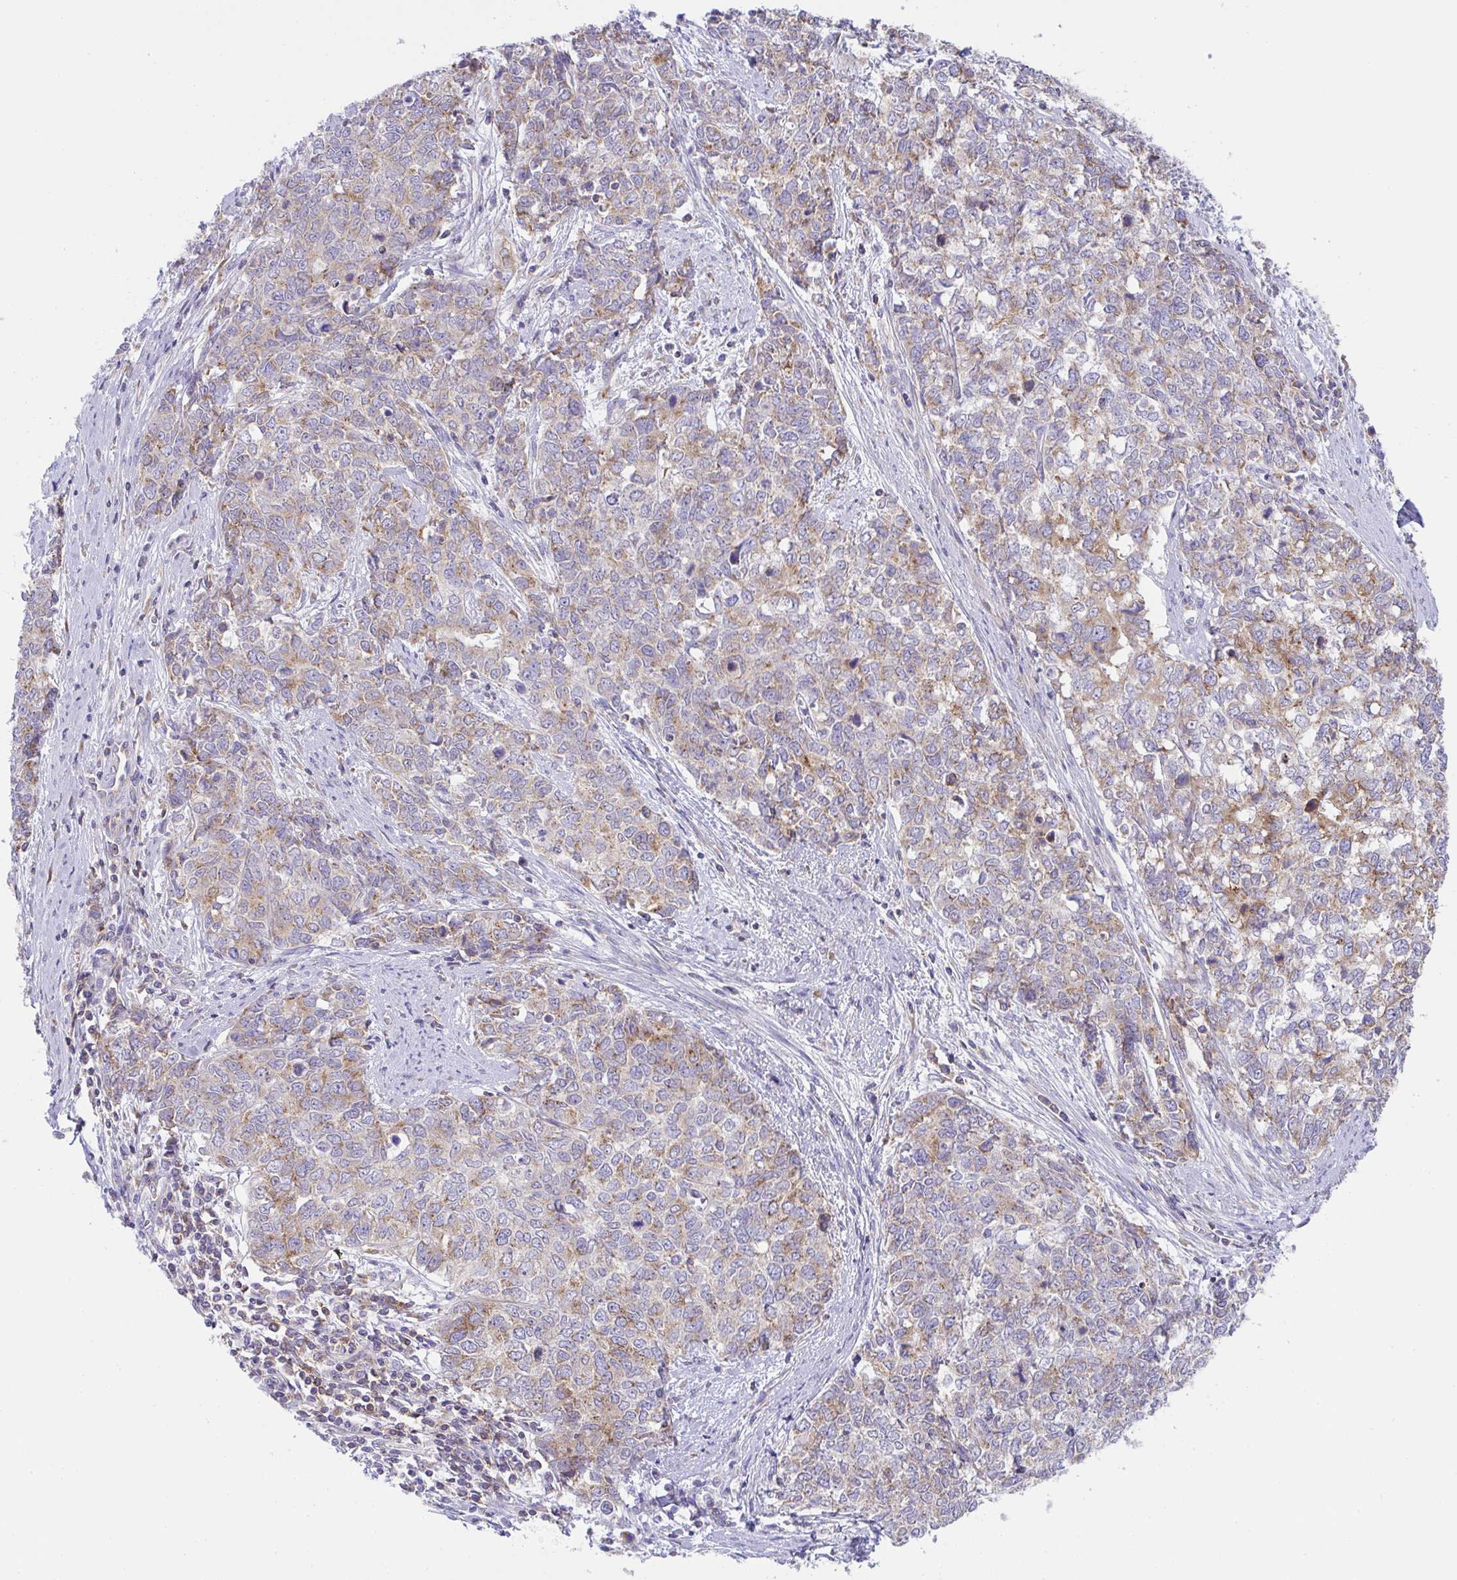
{"staining": {"intensity": "moderate", "quantity": ">75%", "location": "cytoplasmic/membranous"}, "tissue": "cervical cancer", "cell_type": "Tumor cells", "image_type": "cancer", "snomed": [{"axis": "morphology", "description": "Adenocarcinoma, NOS"}, {"axis": "topography", "description": "Cervix"}], "caption": "An image of cervical adenocarcinoma stained for a protein demonstrates moderate cytoplasmic/membranous brown staining in tumor cells.", "gene": "MIA3", "patient": {"sex": "female", "age": 63}}